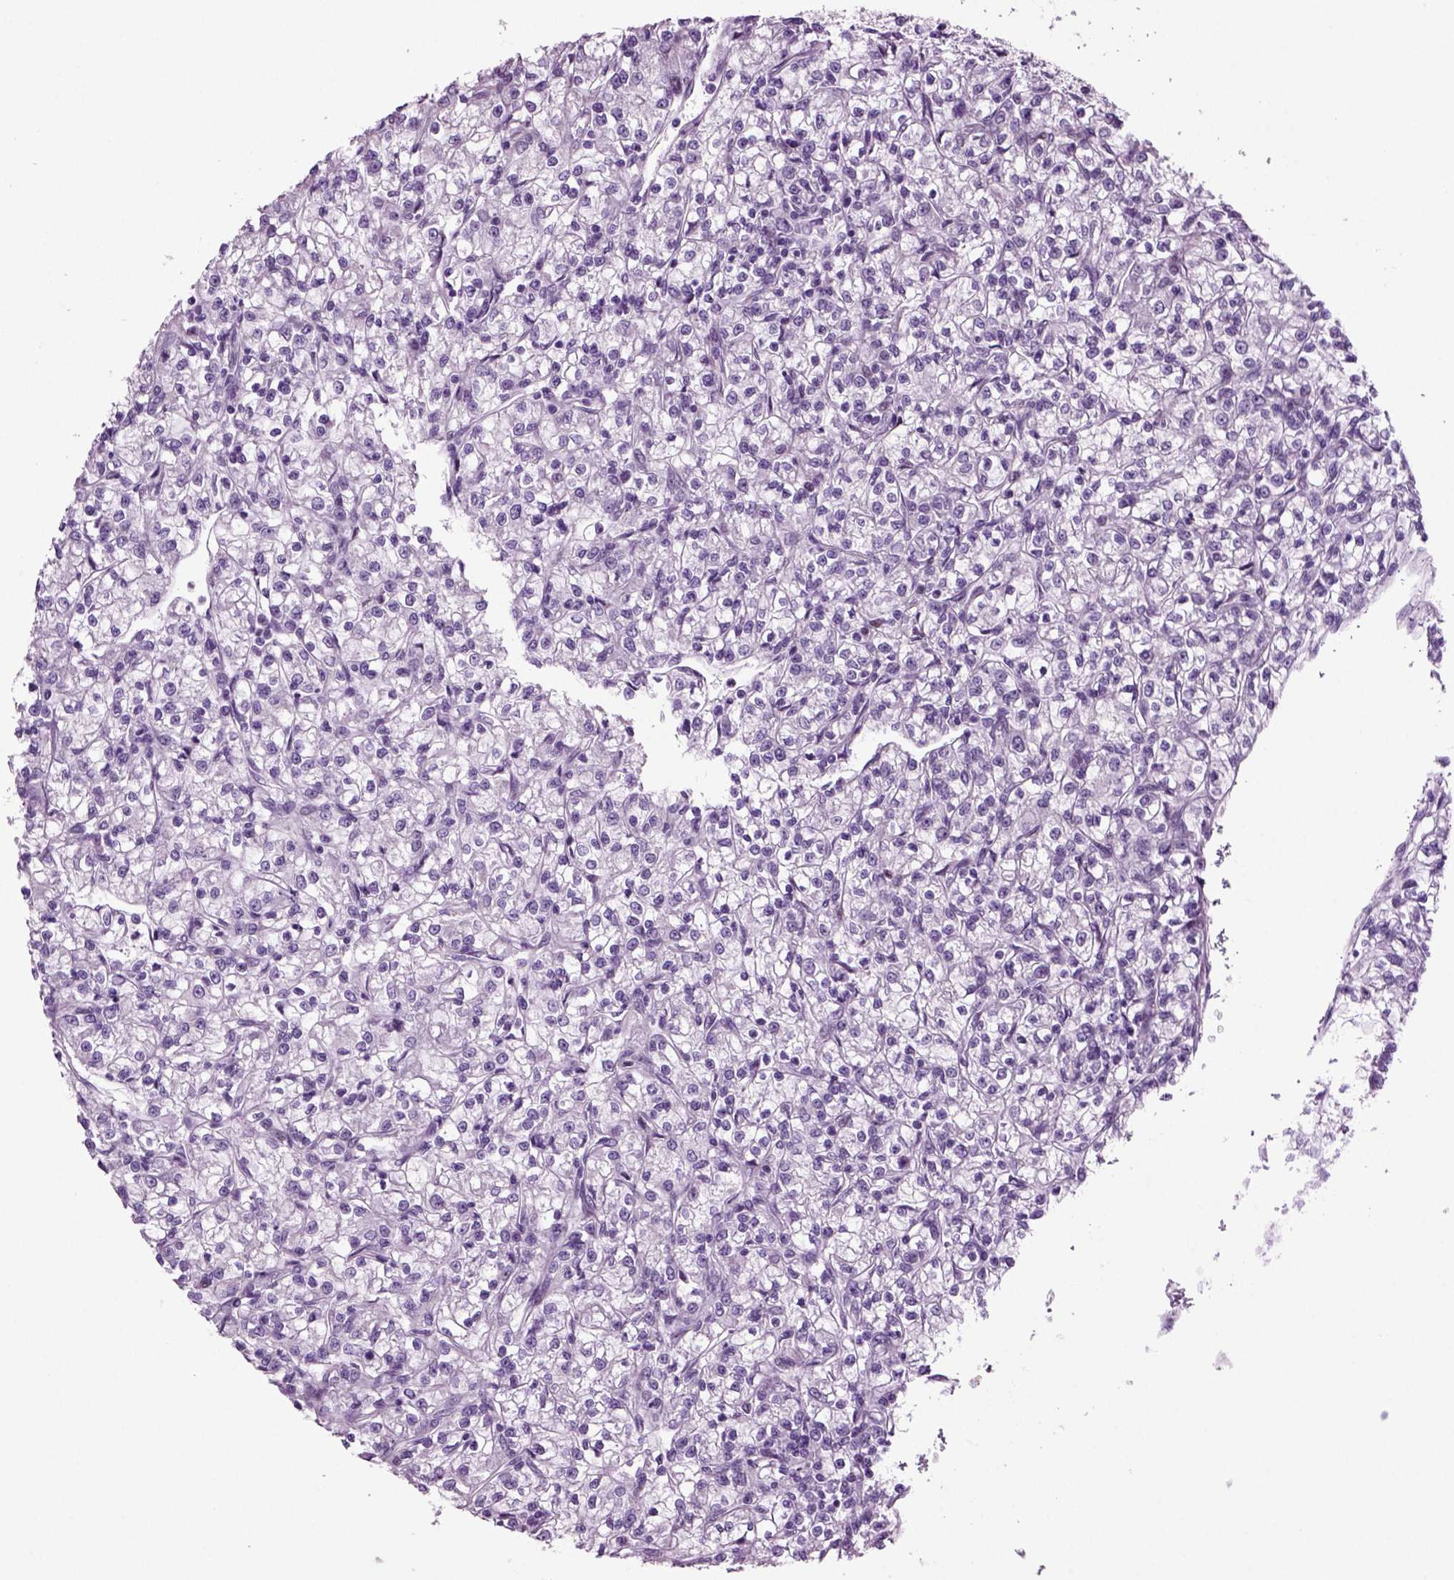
{"staining": {"intensity": "negative", "quantity": "none", "location": "none"}, "tissue": "renal cancer", "cell_type": "Tumor cells", "image_type": "cancer", "snomed": [{"axis": "morphology", "description": "Adenocarcinoma, NOS"}, {"axis": "topography", "description": "Kidney"}], "caption": "Immunohistochemistry image of renal cancer stained for a protein (brown), which demonstrates no staining in tumor cells.", "gene": "ARID3A", "patient": {"sex": "female", "age": 59}}